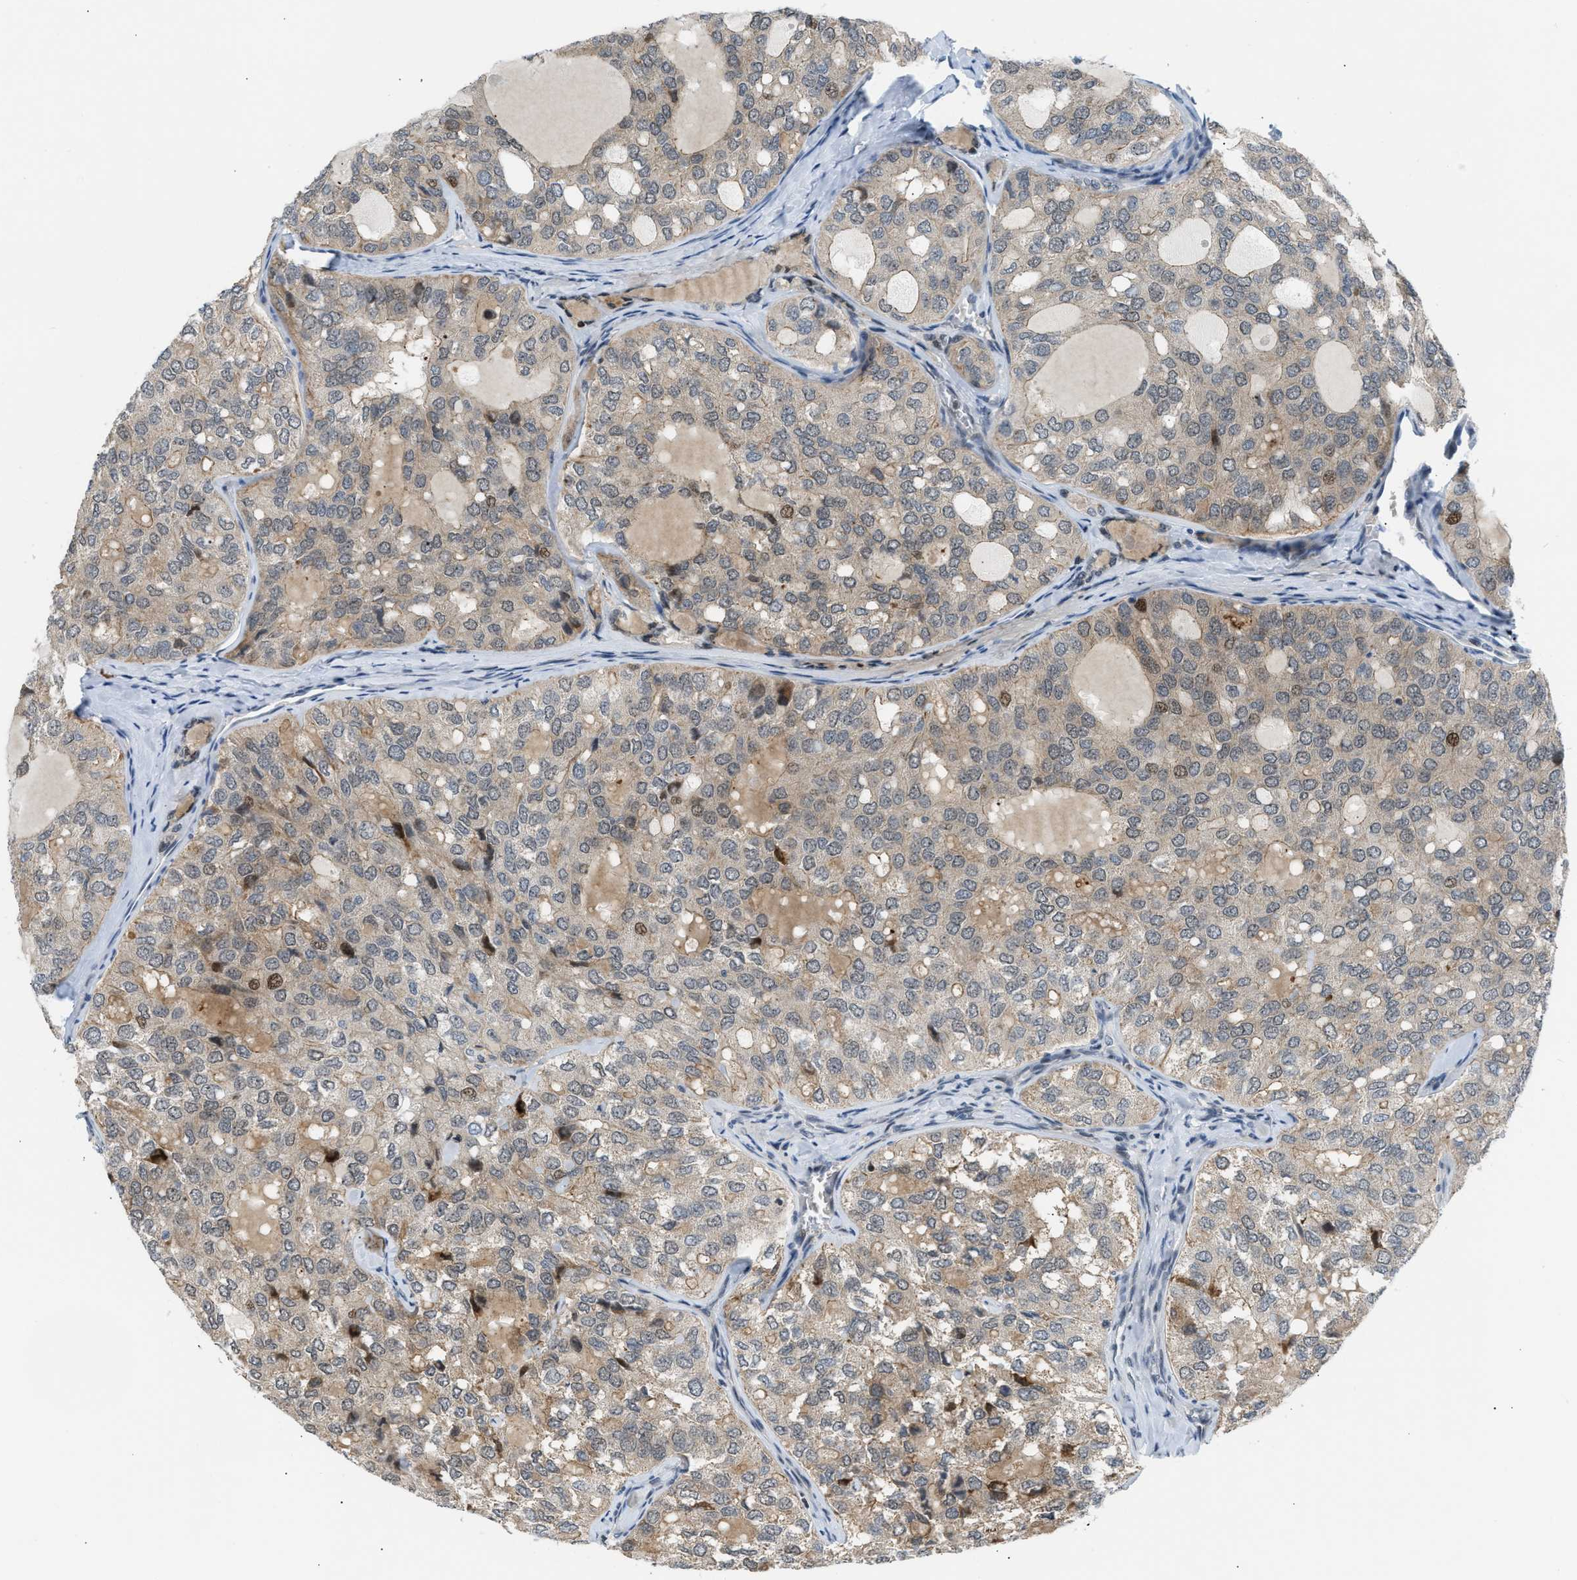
{"staining": {"intensity": "moderate", "quantity": "<25%", "location": "cytoplasmic/membranous,nuclear"}, "tissue": "thyroid cancer", "cell_type": "Tumor cells", "image_type": "cancer", "snomed": [{"axis": "morphology", "description": "Follicular adenoma carcinoma, NOS"}, {"axis": "topography", "description": "Thyroid gland"}], "caption": "Human follicular adenoma carcinoma (thyroid) stained with a protein marker displays moderate staining in tumor cells.", "gene": "NPS", "patient": {"sex": "male", "age": 75}}